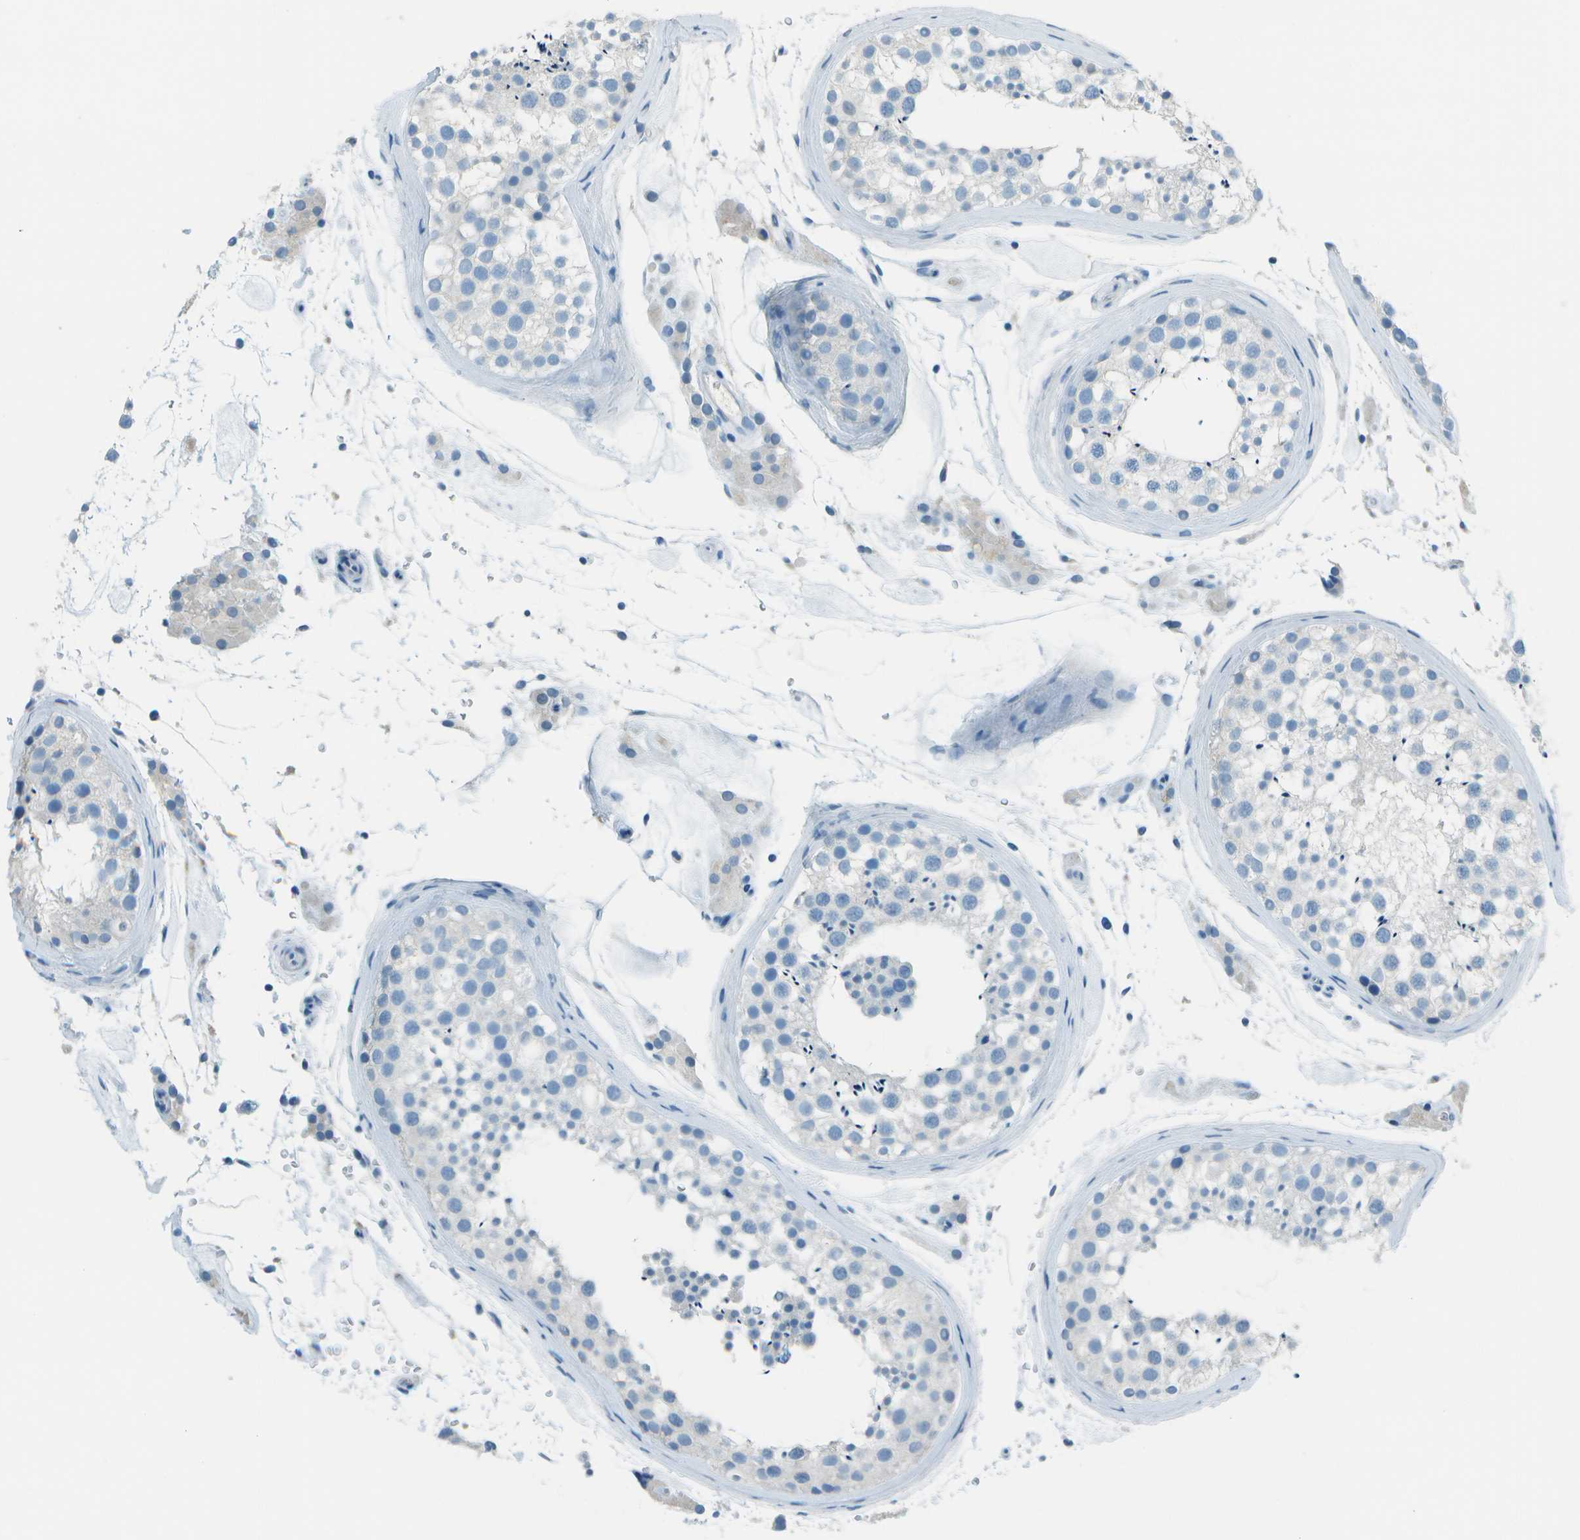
{"staining": {"intensity": "negative", "quantity": "none", "location": "none"}, "tissue": "testis", "cell_type": "Cells in seminiferous ducts", "image_type": "normal", "snomed": [{"axis": "morphology", "description": "Normal tissue, NOS"}, {"axis": "topography", "description": "Testis"}], "caption": "A photomicrograph of testis stained for a protein exhibits no brown staining in cells in seminiferous ducts. Nuclei are stained in blue.", "gene": "FGF1", "patient": {"sex": "male", "age": 46}}